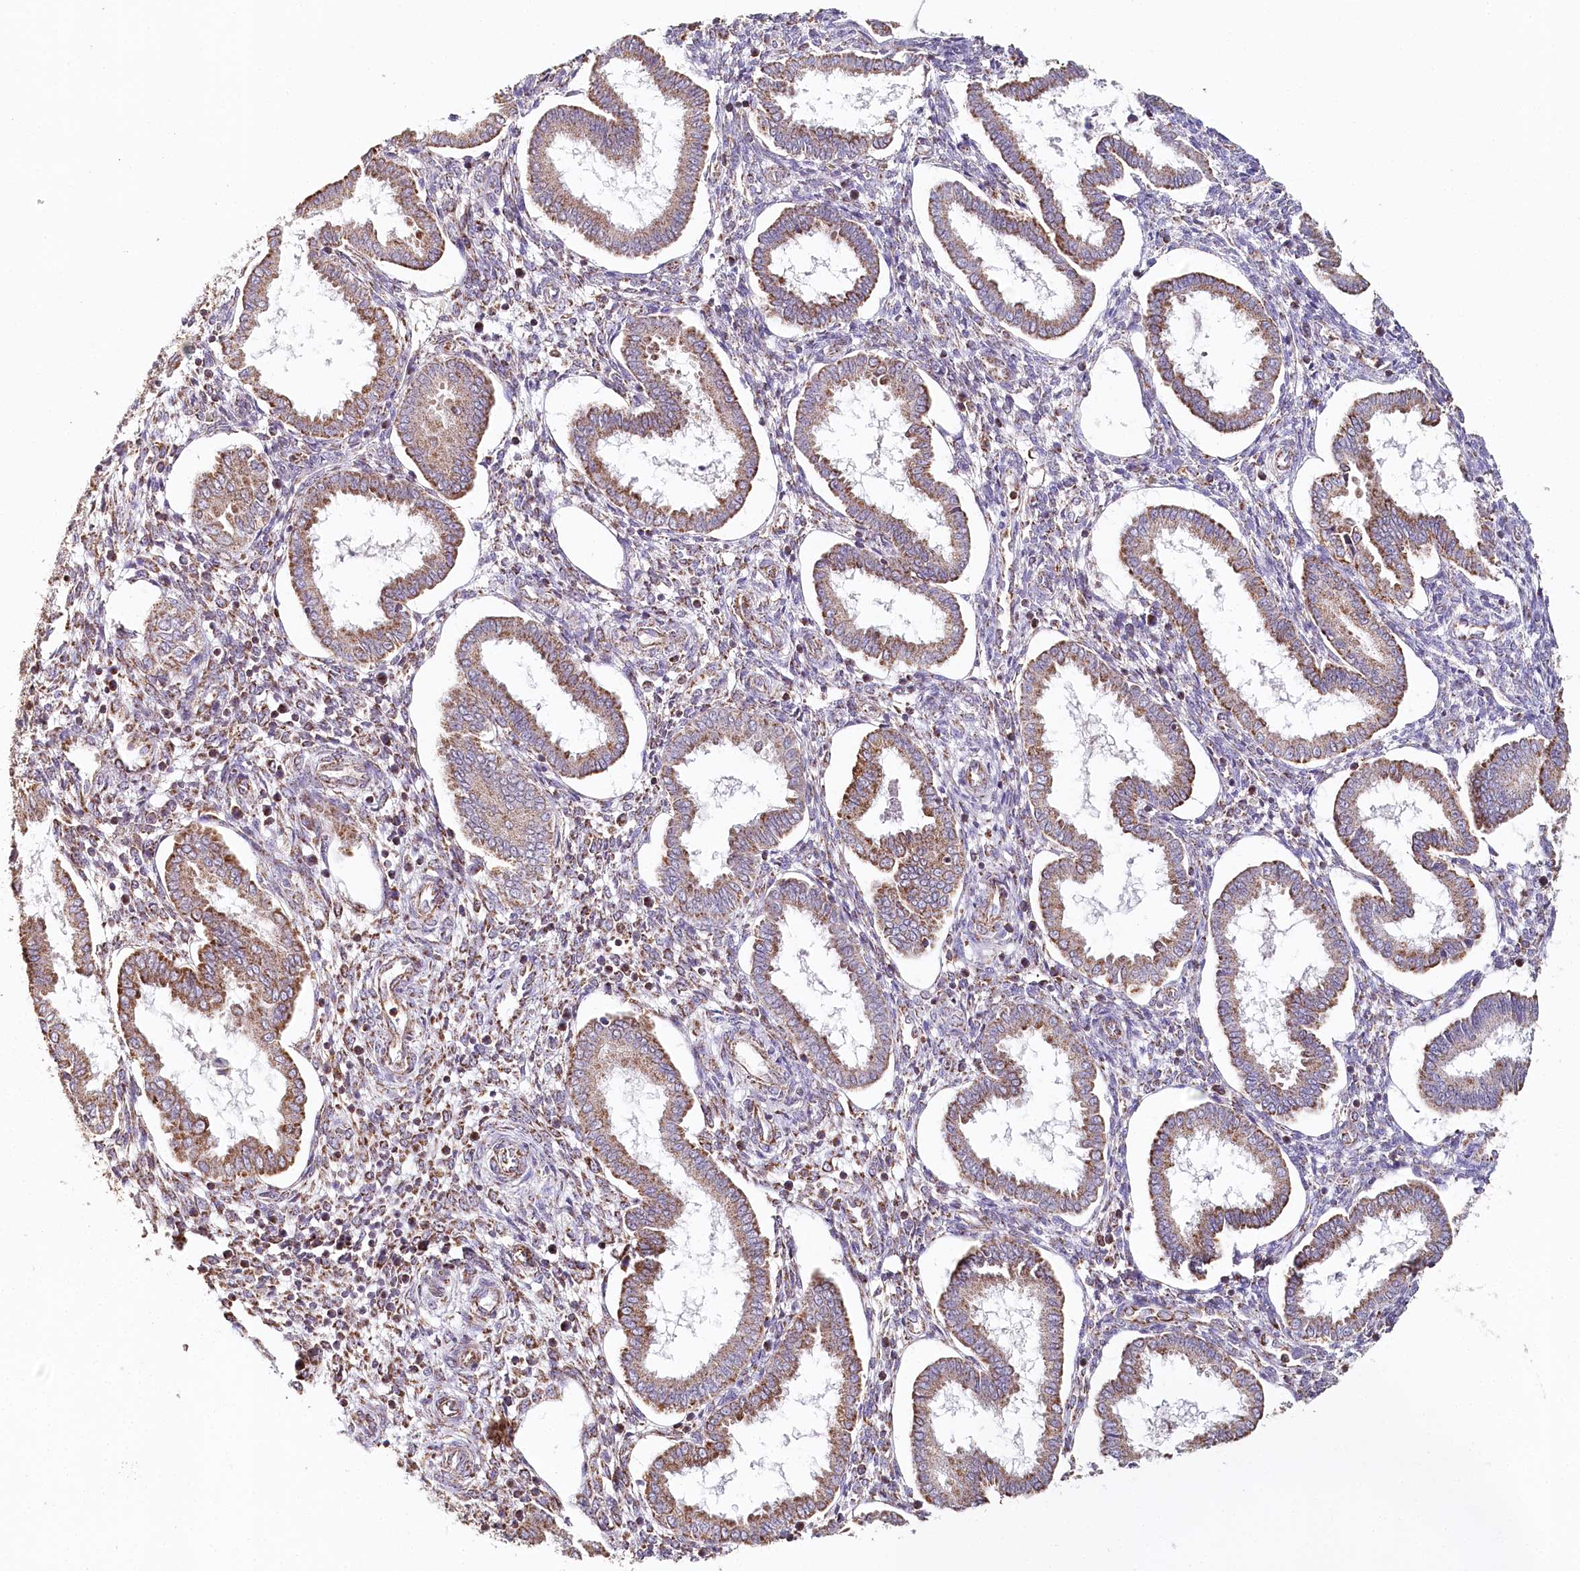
{"staining": {"intensity": "moderate", "quantity": "<25%", "location": "cytoplasmic/membranous"}, "tissue": "endometrium", "cell_type": "Cells in endometrial stroma", "image_type": "normal", "snomed": [{"axis": "morphology", "description": "Normal tissue, NOS"}, {"axis": "topography", "description": "Endometrium"}], "caption": "Endometrium was stained to show a protein in brown. There is low levels of moderate cytoplasmic/membranous expression in about <25% of cells in endometrial stroma. The staining was performed using DAB to visualize the protein expression in brown, while the nuclei were stained in blue with hematoxylin (Magnification: 20x).", "gene": "MMP25", "patient": {"sex": "female", "age": 24}}